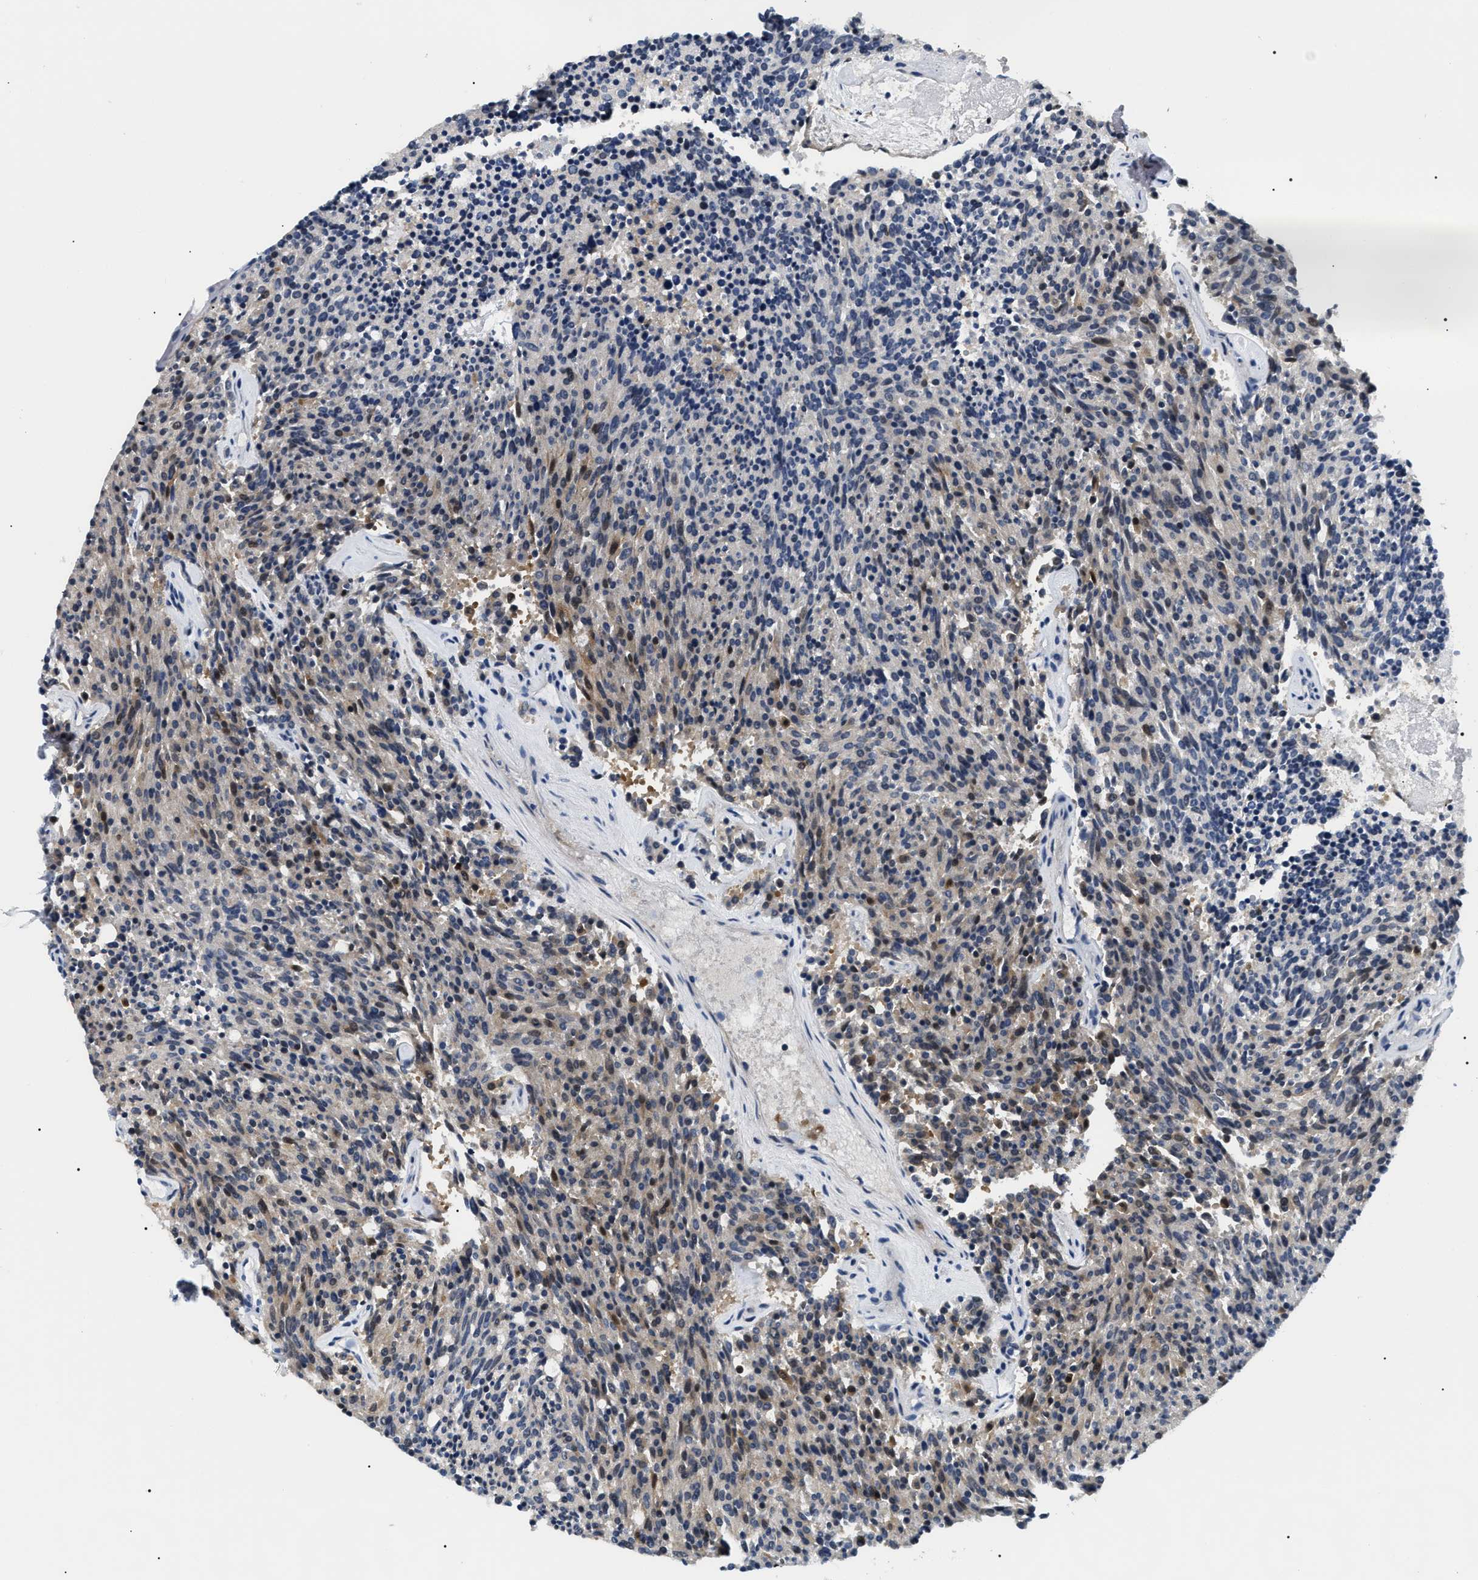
{"staining": {"intensity": "moderate", "quantity": "<25%", "location": "cytoplasmic/membranous"}, "tissue": "carcinoid", "cell_type": "Tumor cells", "image_type": "cancer", "snomed": [{"axis": "morphology", "description": "Carcinoid, malignant, NOS"}, {"axis": "topography", "description": "Pancreas"}], "caption": "Carcinoid tissue exhibits moderate cytoplasmic/membranous expression in about <25% of tumor cells, visualized by immunohistochemistry. (DAB IHC, brown staining for protein, blue staining for nuclei).", "gene": "BAG2", "patient": {"sex": "female", "age": 54}}